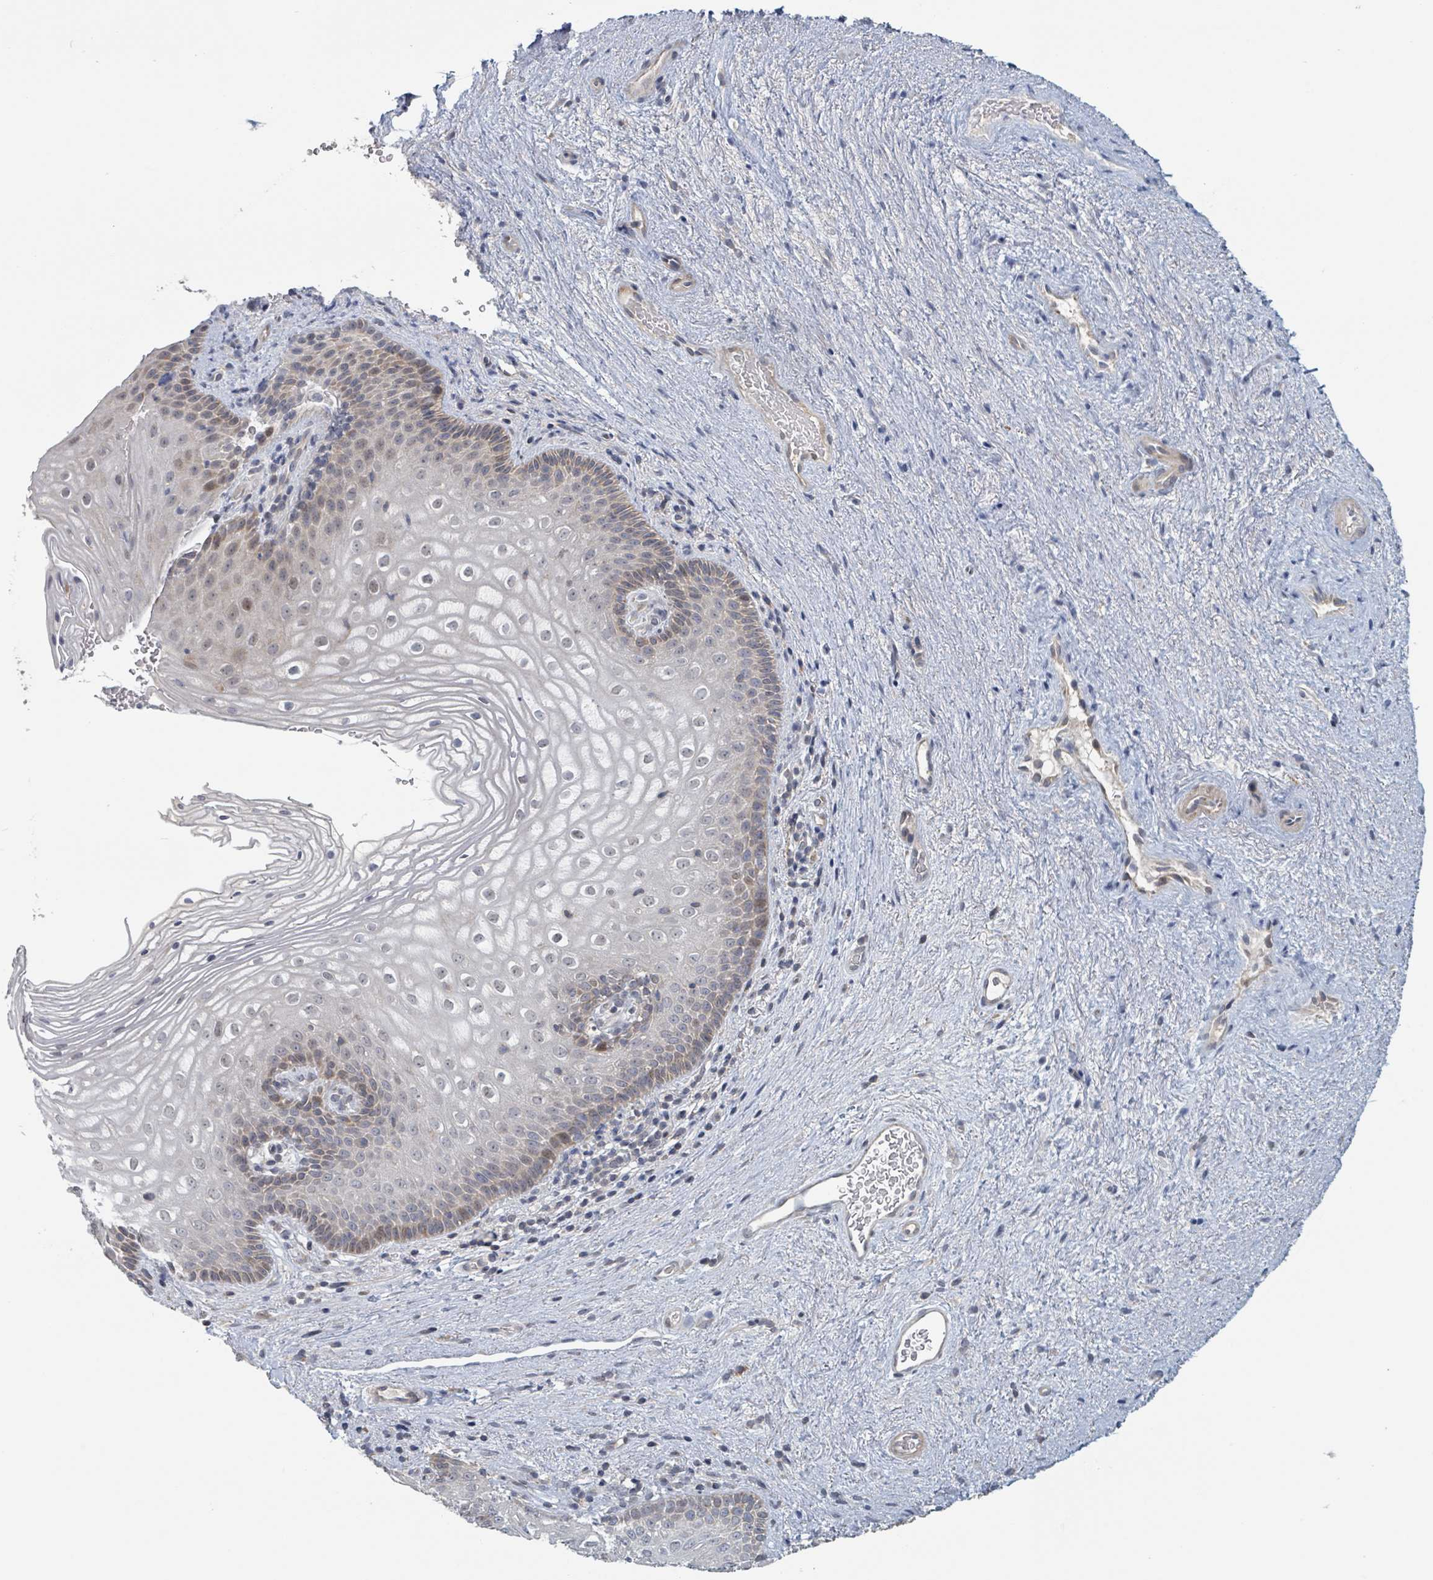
{"staining": {"intensity": "weak", "quantity": "25%-75%", "location": "cytoplasmic/membranous,nuclear"}, "tissue": "vagina", "cell_type": "Squamous epithelial cells", "image_type": "normal", "snomed": [{"axis": "morphology", "description": "Normal tissue, NOS"}, {"axis": "topography", "description": "Vagina"}], "caption": "This image exhibits benign vagina stained with immunohistochemistry (IHC) to label a protein in brown. The cytoplasmic/membranous,nuclear of squamous epithelial cells show weak positivity for the protein. Nuclei are counter-stained blue.", "gene": "HIVEP1", "patient": {"sex": "female", "age": 47}}